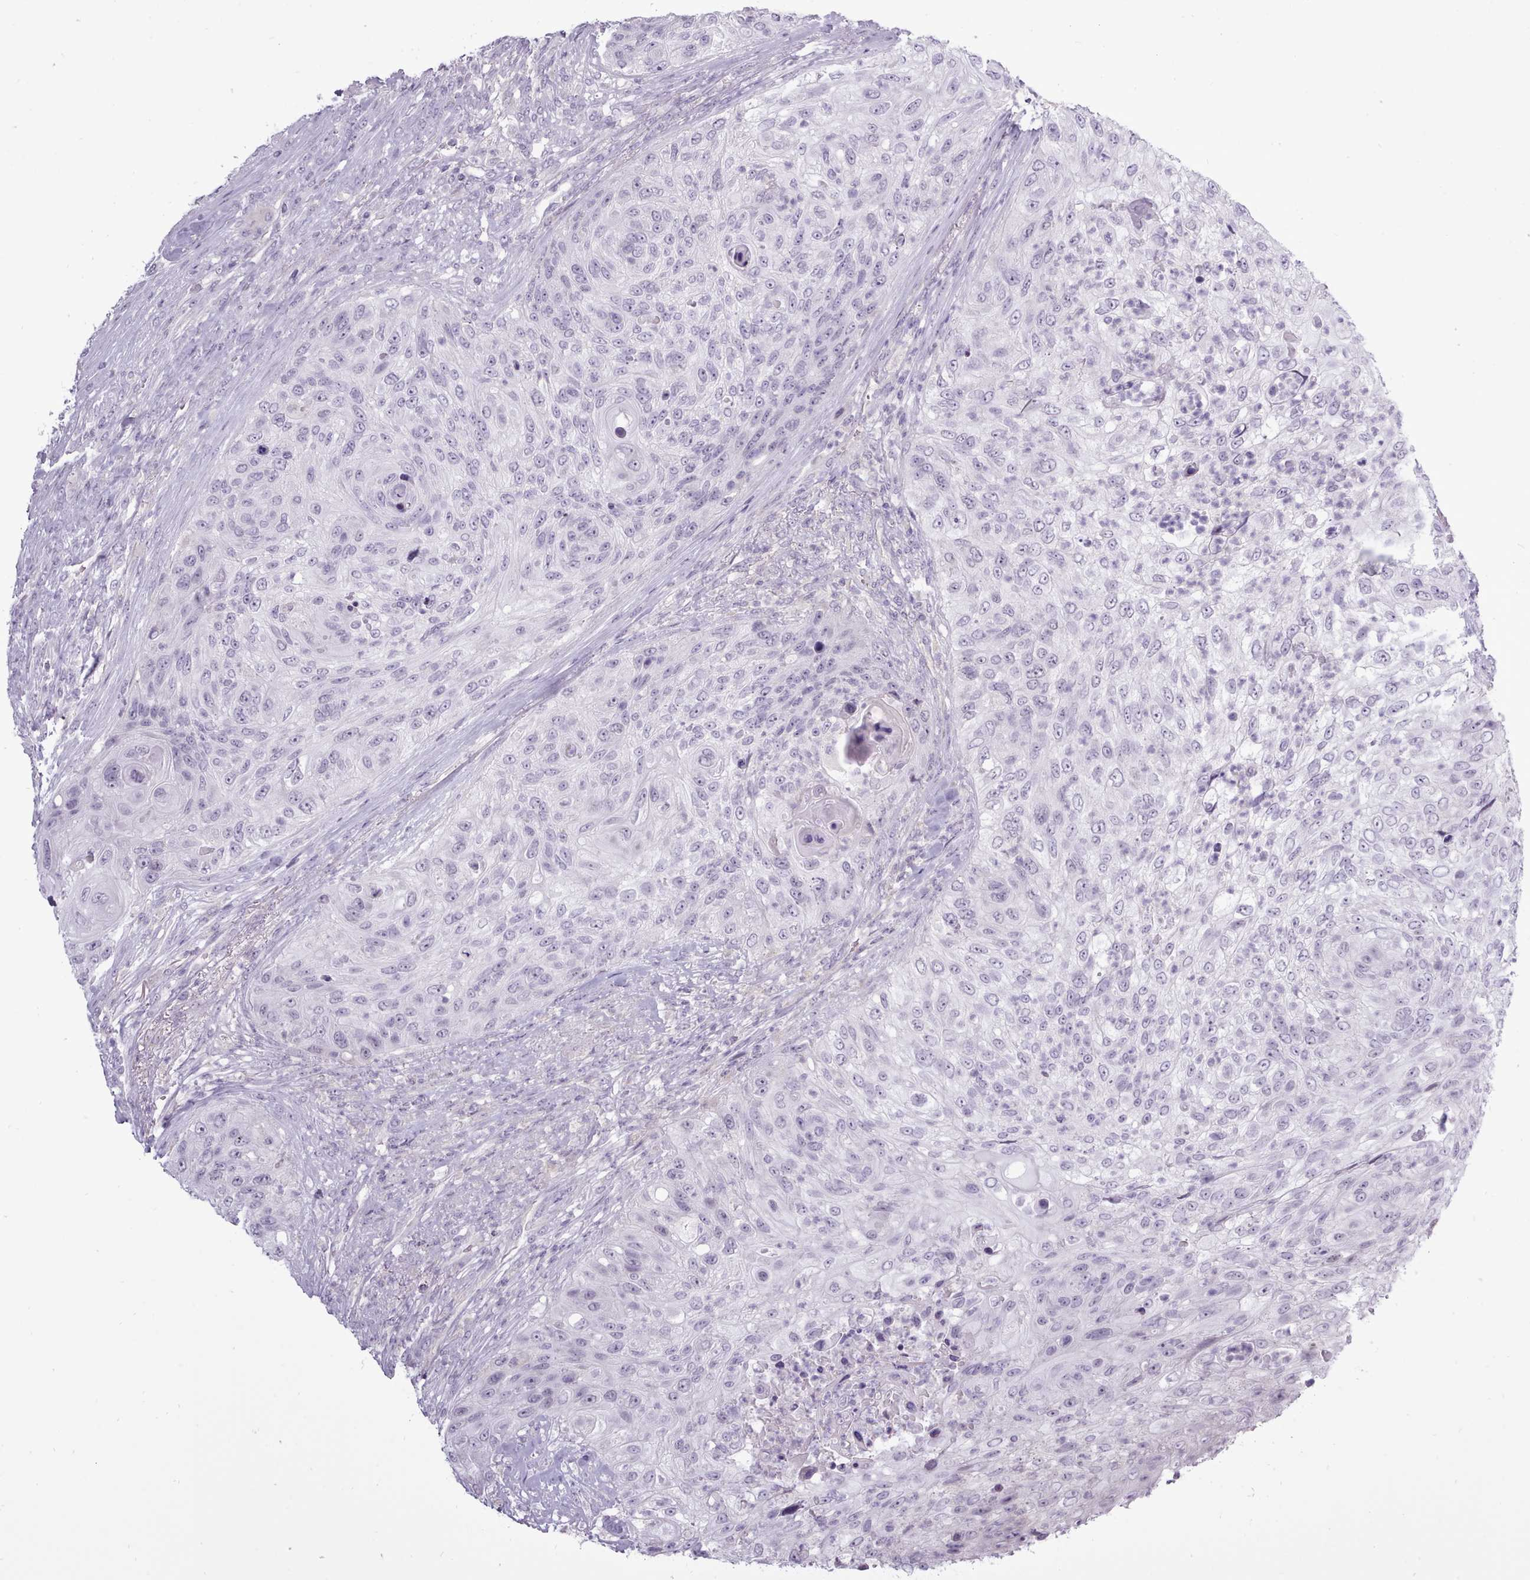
{"staining": {"intensity": "negative", "quantity": "none", "location": "none"}, "tissue": "urothelial cancer", "cell_type": "Tumor cells", "image_type": "cancer", "snomed": [{"axis": "morphology", "description": "Urothelial carcinoma, High grade"}, {"axis": "topography", "description": "Urinary bladder"}], "caption": "A photomicrograph of human urothelial carcinoma (high-grade) is negative for staining in tumor cells.", "gene": "BDKRB2", "patient": {"sex": "female", "age": 60}}